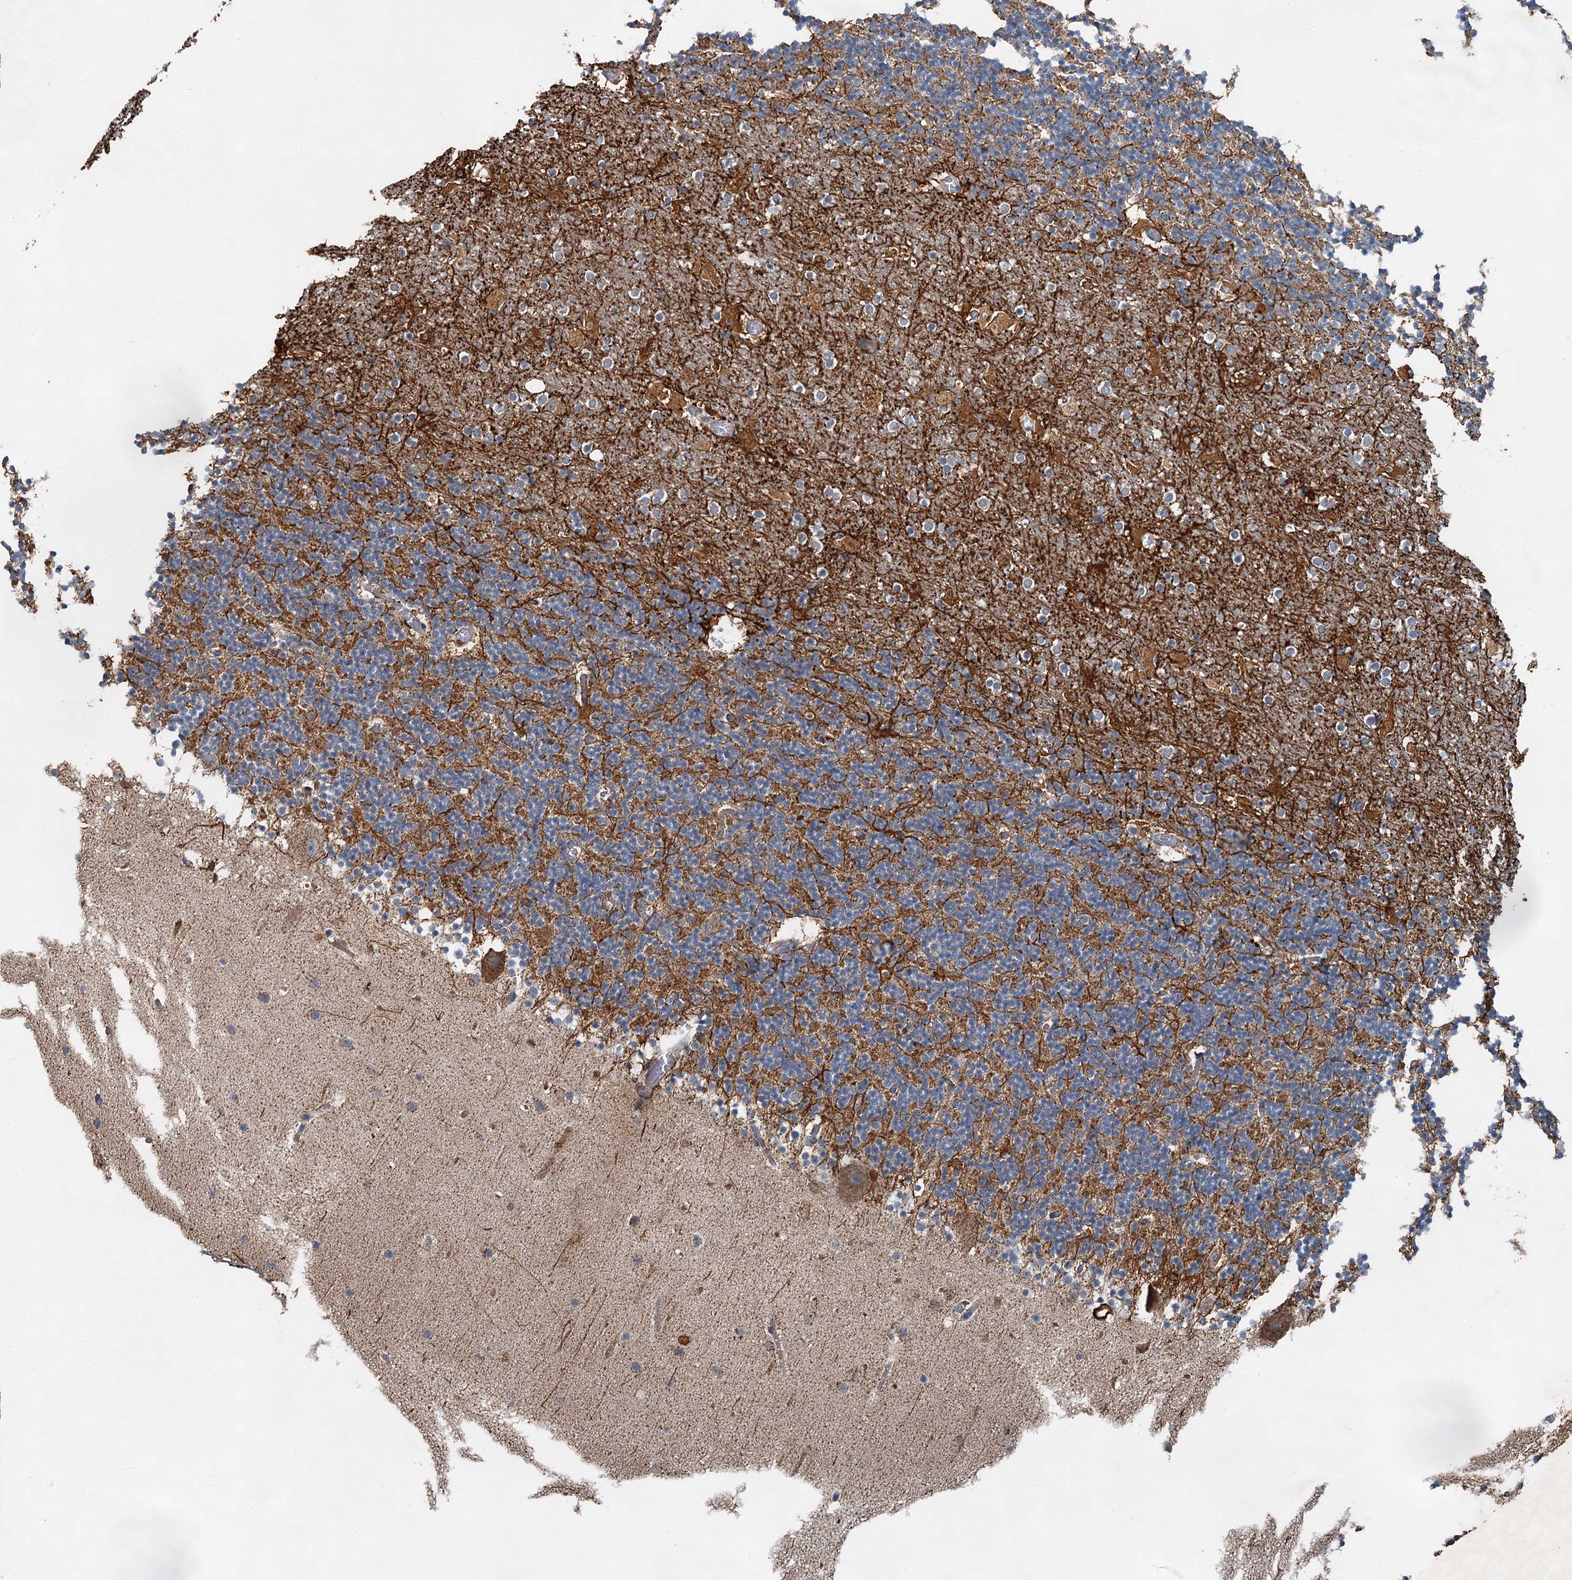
{"staining": {"intensity": "moderate", "quantity": "25%-75%", "location": "cytoplasmic/membranous"}, "tissue": "cerebellum", "cell_type": "Cells in granular layer", "image_type": "normal", "snomed": [{"axis": "morphology", "description": "Normal tissue, NOS"}, {"axis": "topography", "description": "Cerebellum"}], "caption": "Immunohistochemical staining of normal cerebellum demonstrates 25%-75% levels of moderate cytoplasmic/membranous protein expression in about 25%-75% of cells in granular layer. (DAB (3,3'-diaminobenzidine) IHC, brown staining for protein, blue staining for nuclei).", "gene": "HAUS2", "patient": {"sex": "male", "age": 57}}